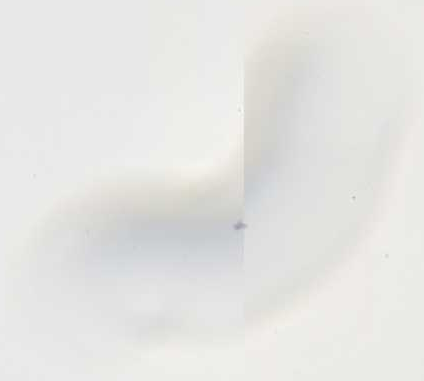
{"staining": {"intensity": "moderate", "quantity": ">75%", "location": "cytoplasmic/membranous"}, "tissue": "parathyroid gland", "cell_type": "Glandular cells", "image_type": "normal", "snomed": [{"axis": "morphology", "description": "Normal tissue, NOS"}, {"axis": "topography", "description": "Parathyroid gland"}], "caption": "Moderate cytoplasmic/membranous protein positivity is identified in about >75% of glandular cells in parathyroid gland. Using DAB (brown) and hematoxylin (blue) stains, captured at high magnification using brightfield microscopy.", "gene": "FILIP1L", "patient": {"sex": "female", "age": 56}}